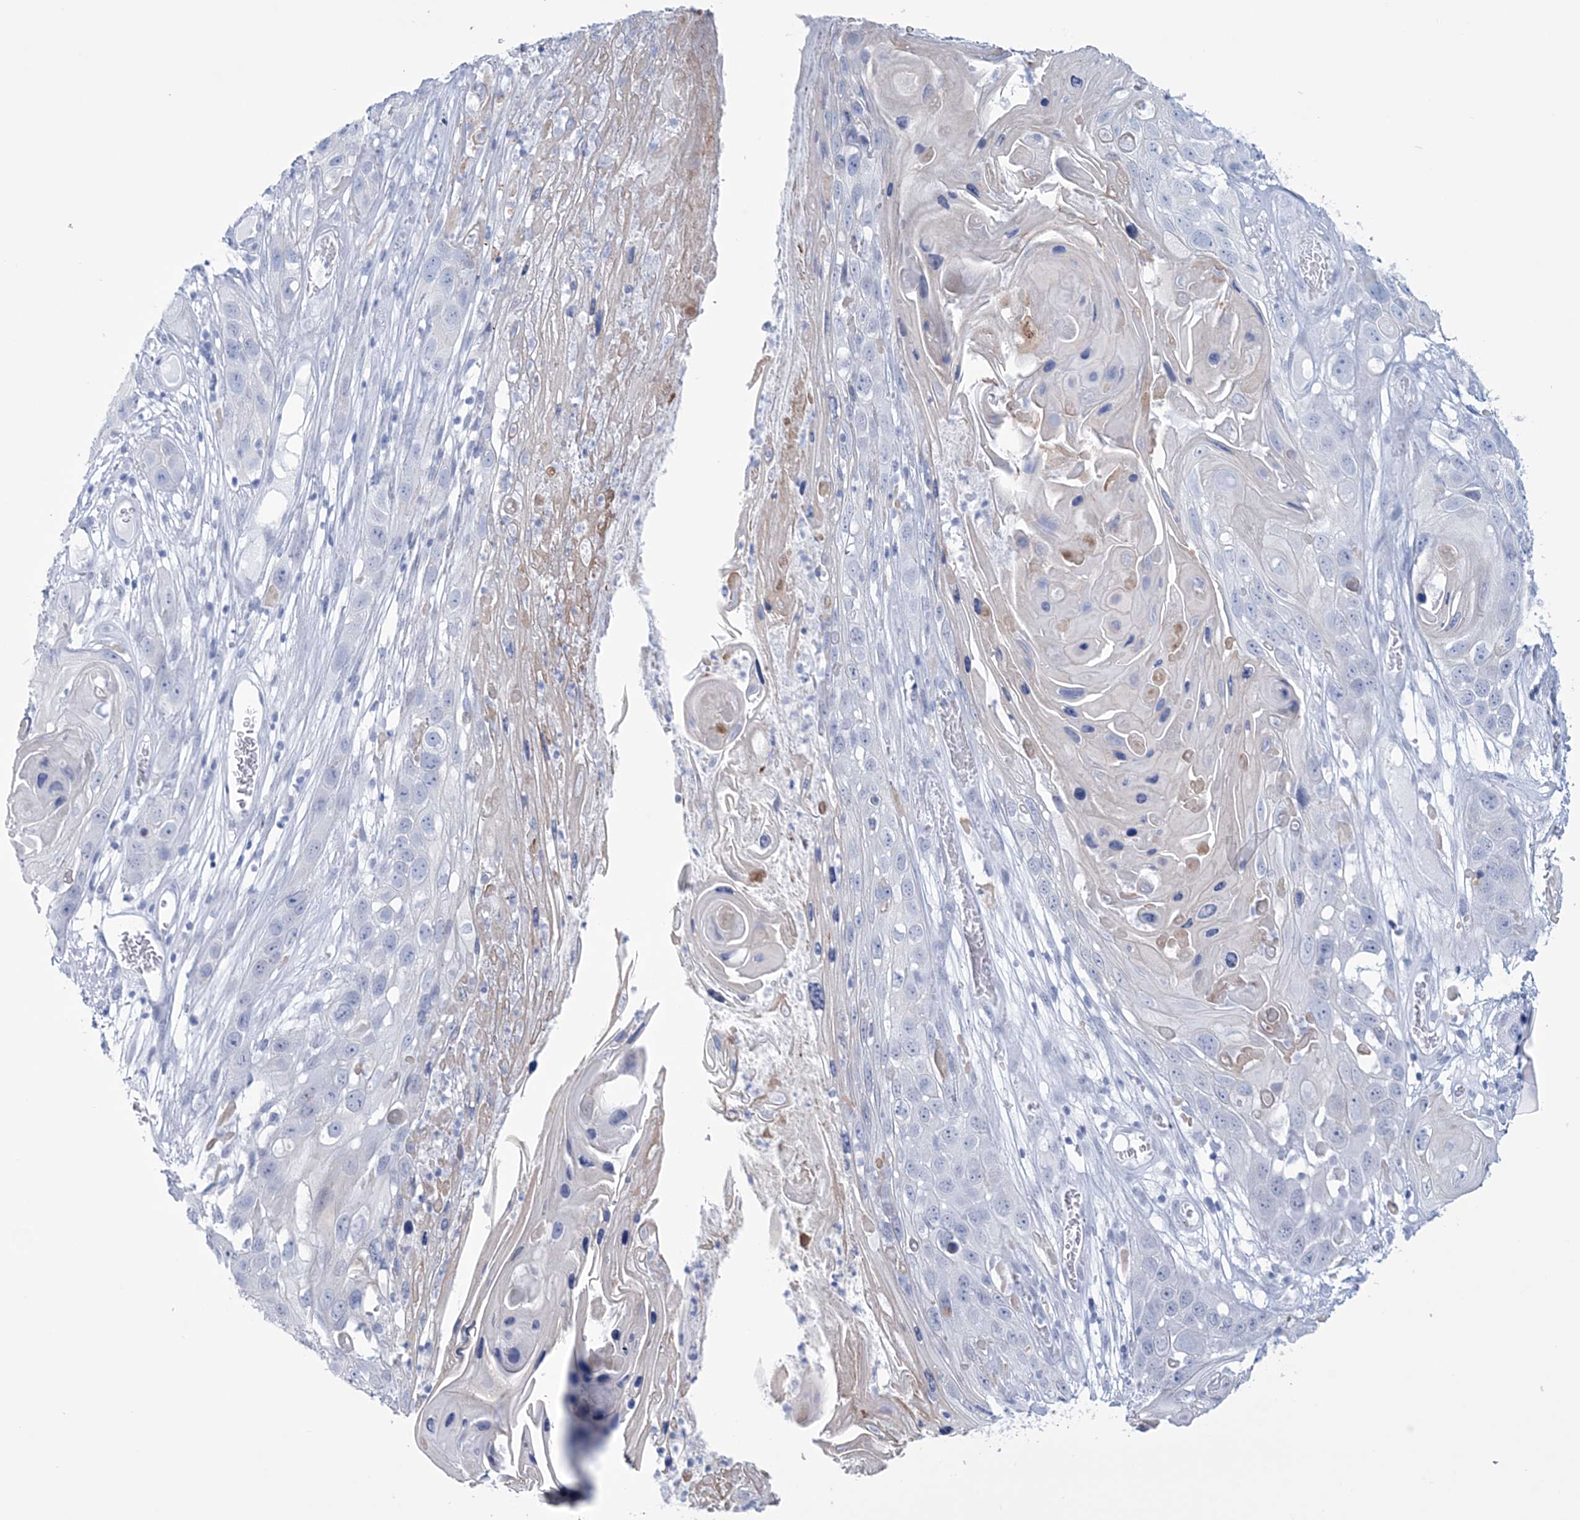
{"staining": {"intensity": "negative", "quantity": "none", "location": "none"}, "tissue": "skin cancer", "cell_type": "Tumor cells", "image_type": "cancer", "snomed": [{"axis": "morphology", "description": "Squamous cell carcinoma, NOS"}, {"axis": "topography", "description": "Skin"}], "caption": "Immunohistochemistry micrograph of skin squamous cell carcinoma stained for a protein (brown), which exhibits no staining in tumor cells.", "gene": "DPCD", "patient": {"sex": "male", "age": 55}}